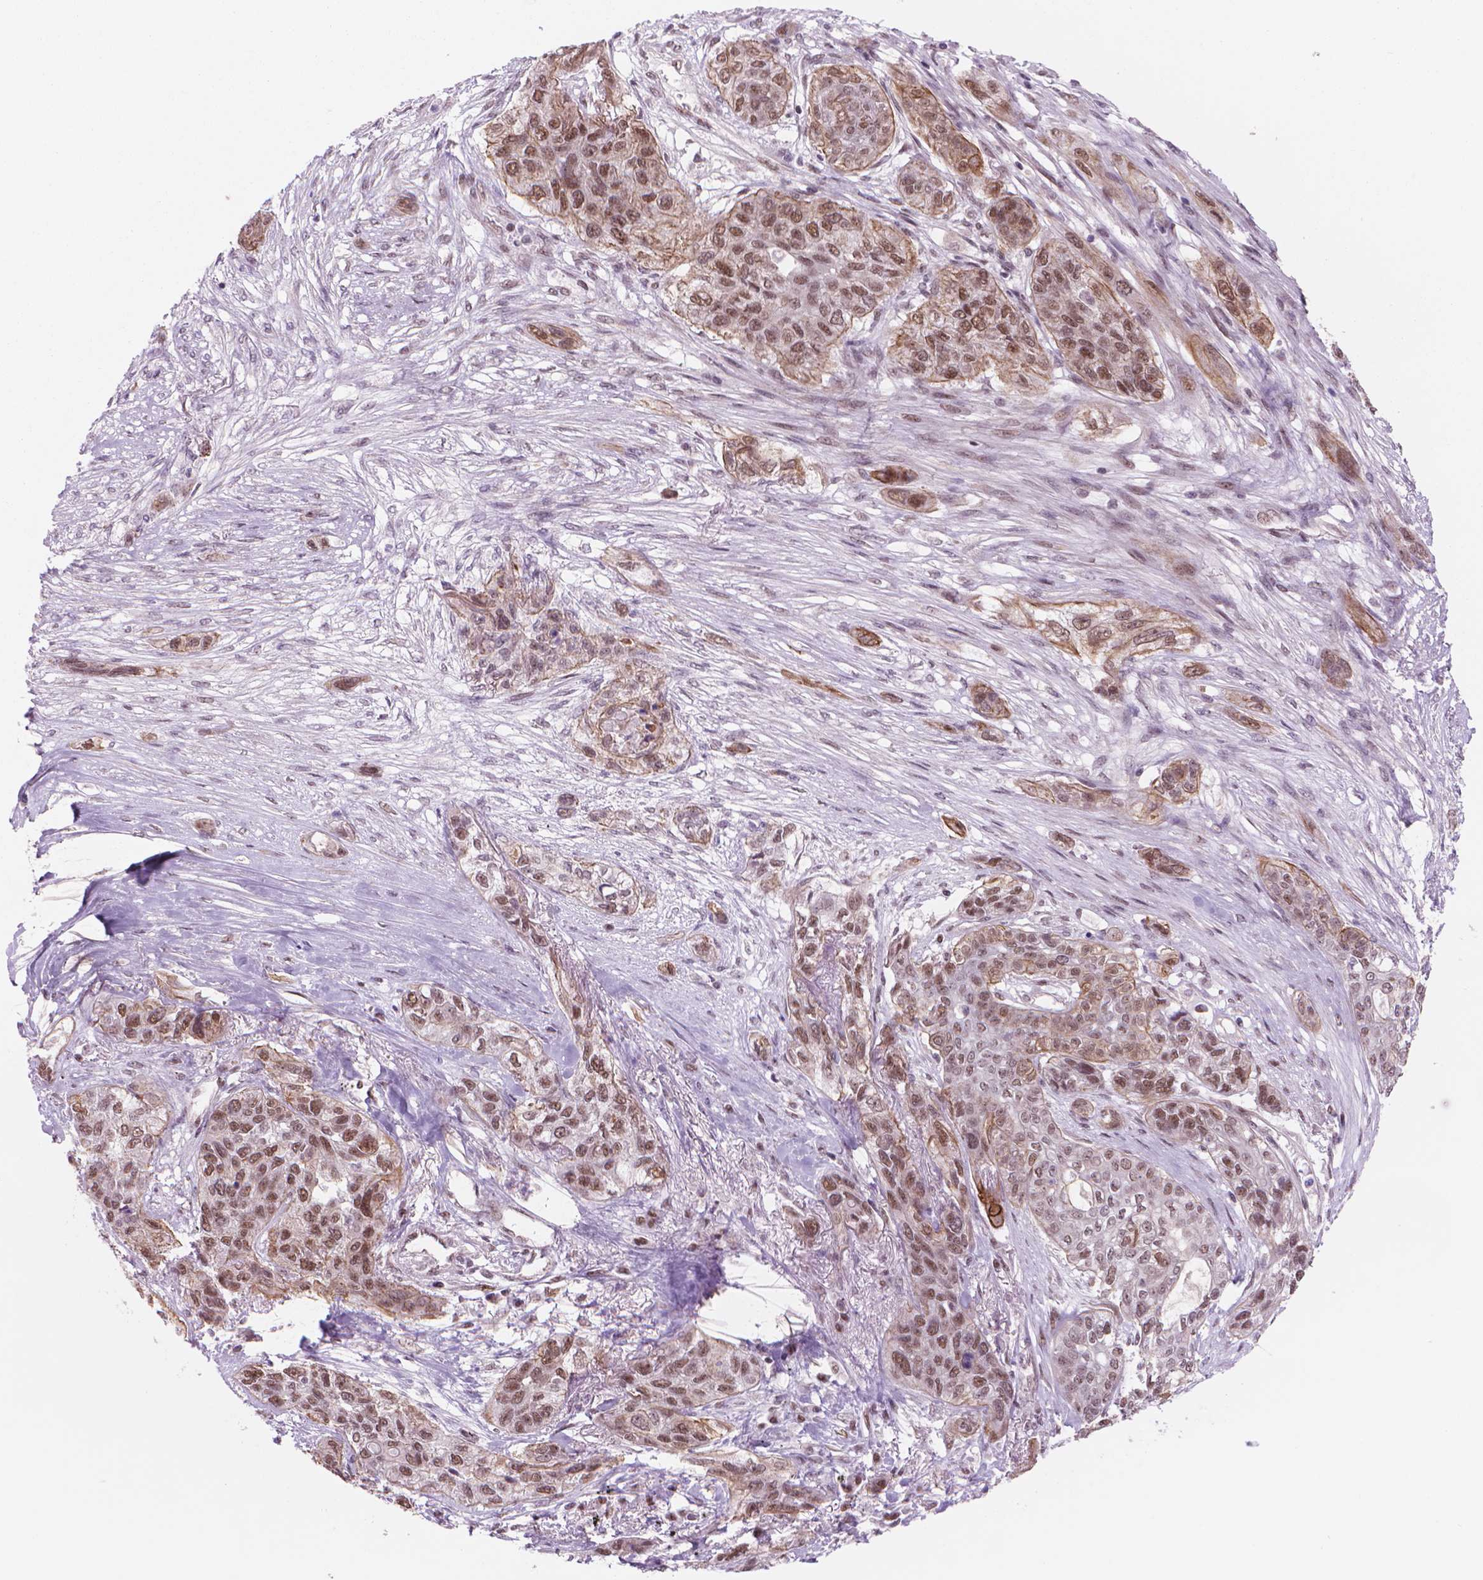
{"staining": {"intensity": "moderate", "quantity": ">75%", "location": "nuclear"}, "tissue": "lung cancer", "cell_type": "Tumor cells", "image_type": "cancer", "snomed": [{"axis": "morphology", "description": "Squamous cell carcinoma, NOS"}, {"axis": "topography", "description": "Lung"}], "caption": "Protein staining shows moderate nuclear expression in about >75% of tumor cells in lung cancer.", "gene": "POLR3D", "patient": {"sex": "female", "age": 70}}